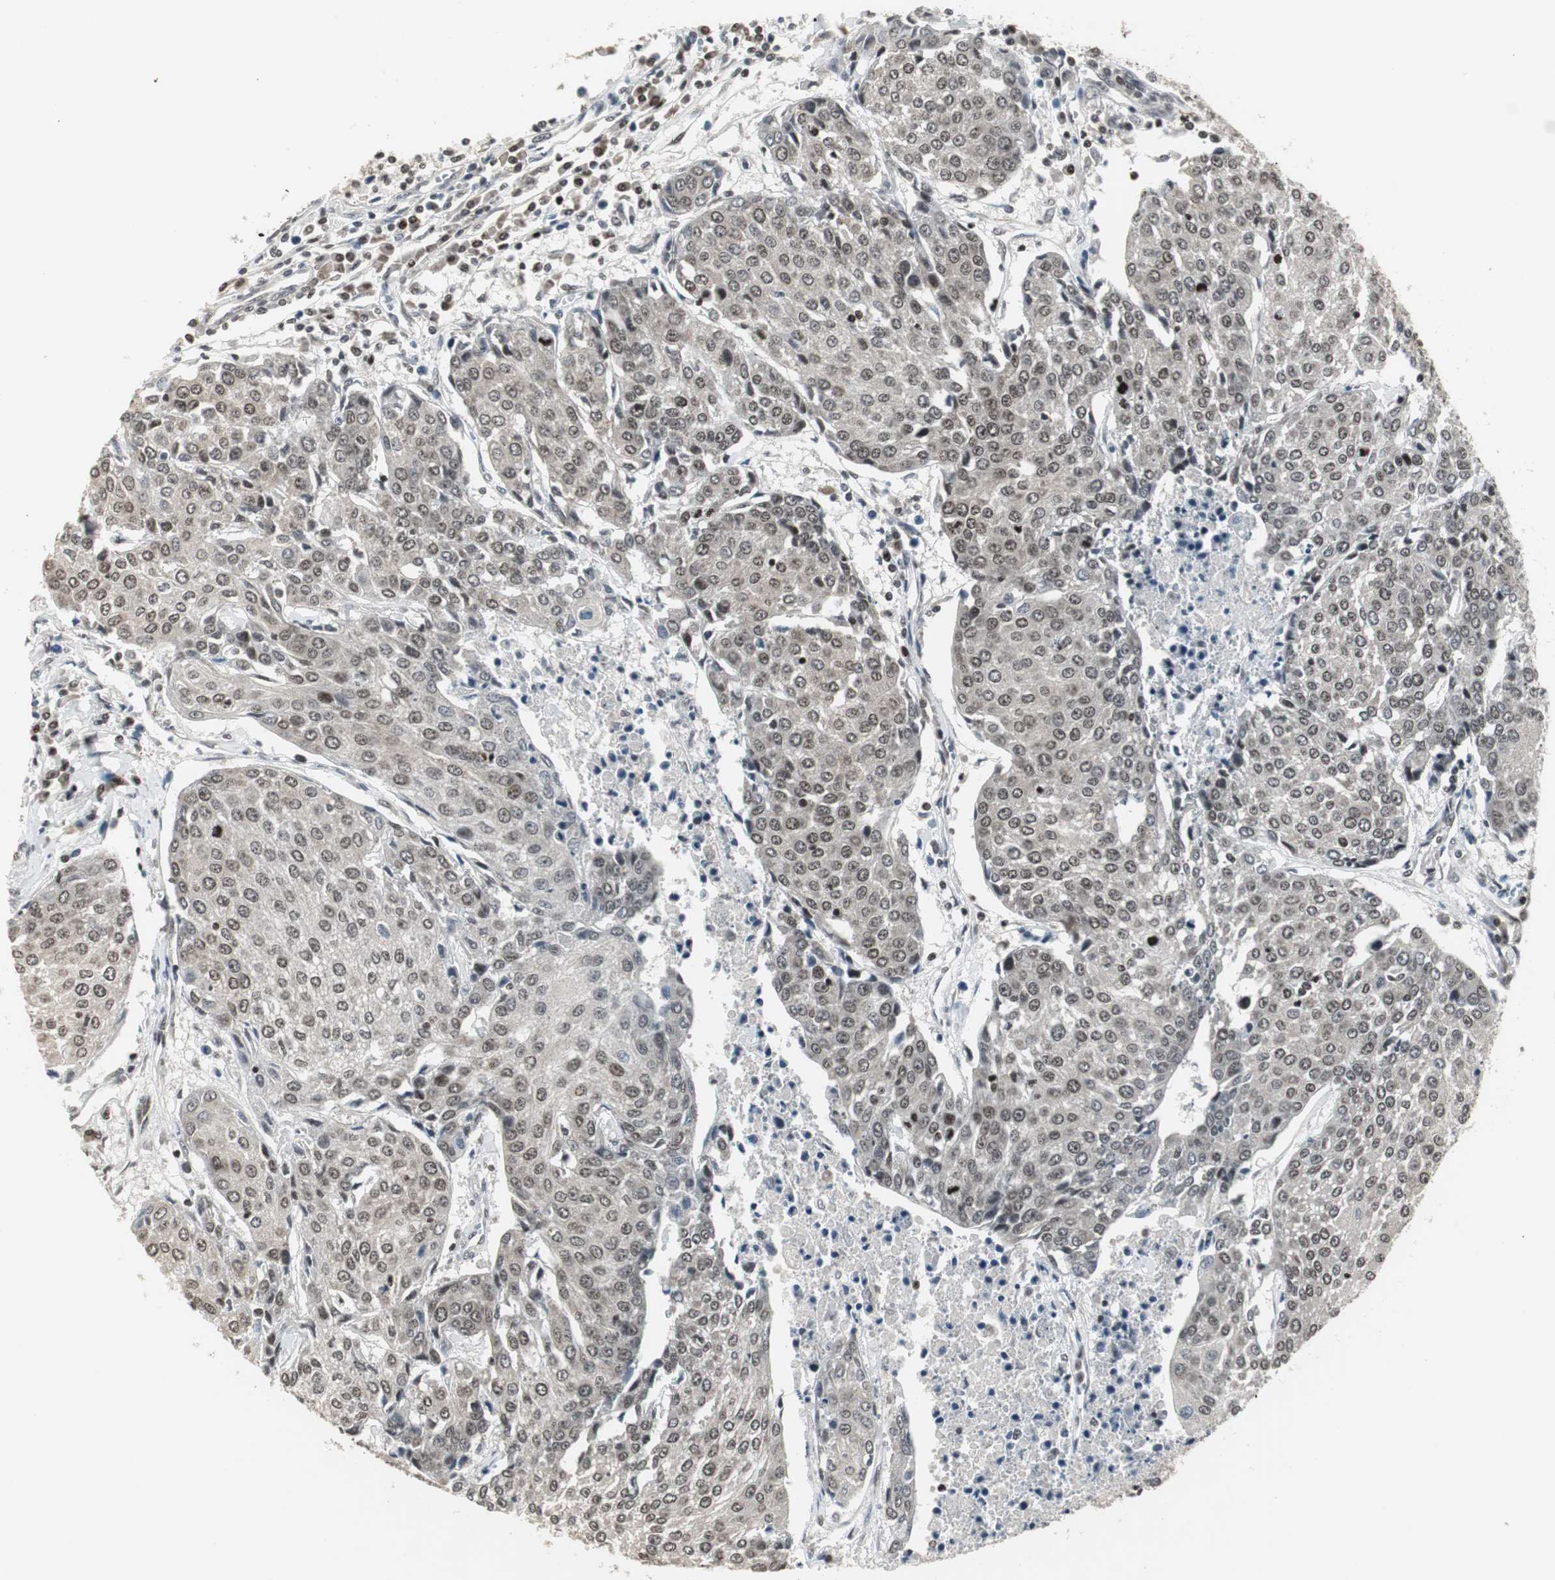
{"staining": {"intensity": "weak", "quantity": ">75%", "location": "nuclear"}, "tissue": "urothelial cancer", "cell_type": "Tumor cells", "image_type": "cancer", "snomed": [{"axis": "morphology", "description": "Urothelial carcinoma, High grade"}, {"axis": "topography", "description": "Urinary bladder"}], "caption": "IHC photomicrograph of neoplastic tissue: urothelial cancer stained using immunohistochemistry (IHC) reveals low levels of weak protein expression localized specifically in the nuclear of tumor cells, appearing as a nuclear brown color.", "gene": "MPG", "patient": {"sex": "female", "age": 85}}